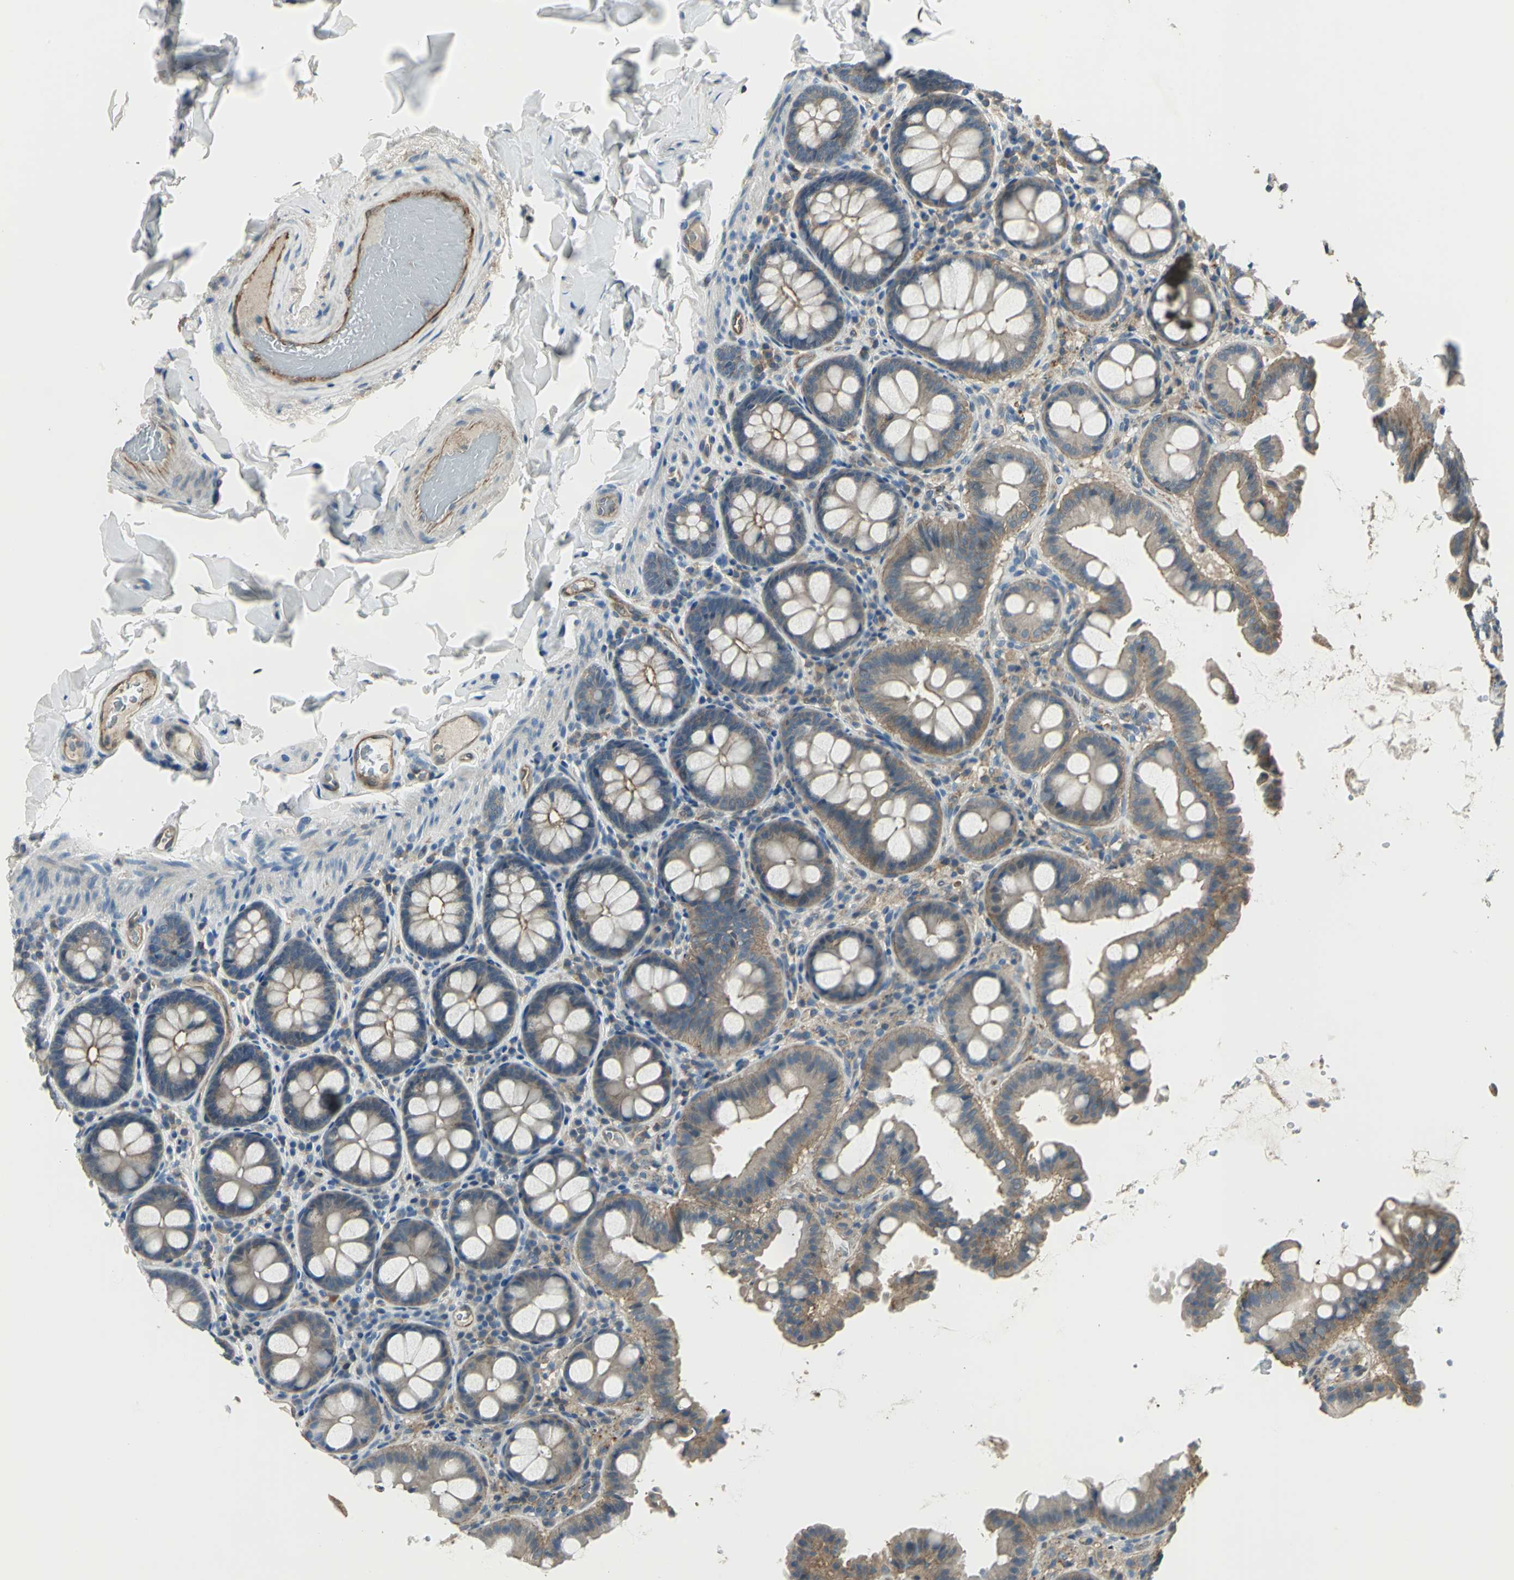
{"staining": {"intensity": "moderate", "quantity": "25%-75%", "location": "cytoplasmic/membranous"}, "tissue": "colon", "cell_type": "Endothelial cells", "image_type": "normal", "snomed": [{"axis": "morphology", "description": "Normal tissue, NOS"}, {"axis": "topography", "description": "Colon"}], "caption": "The photomicrograph demonstrates immunohistochemical staining of normal colon. There is moderate cytoplasmic/membranous staining is identified in about 25%-75% of endothelial cells. The staining is performed using DAB (3,3'-diaminobenzidine) brown chromogen to label protein expression. The nuclei are counter-stained blue using hematoxylin.", "gene": "RAPGEF1", "patient": {"sex": "female", "age": 61}}